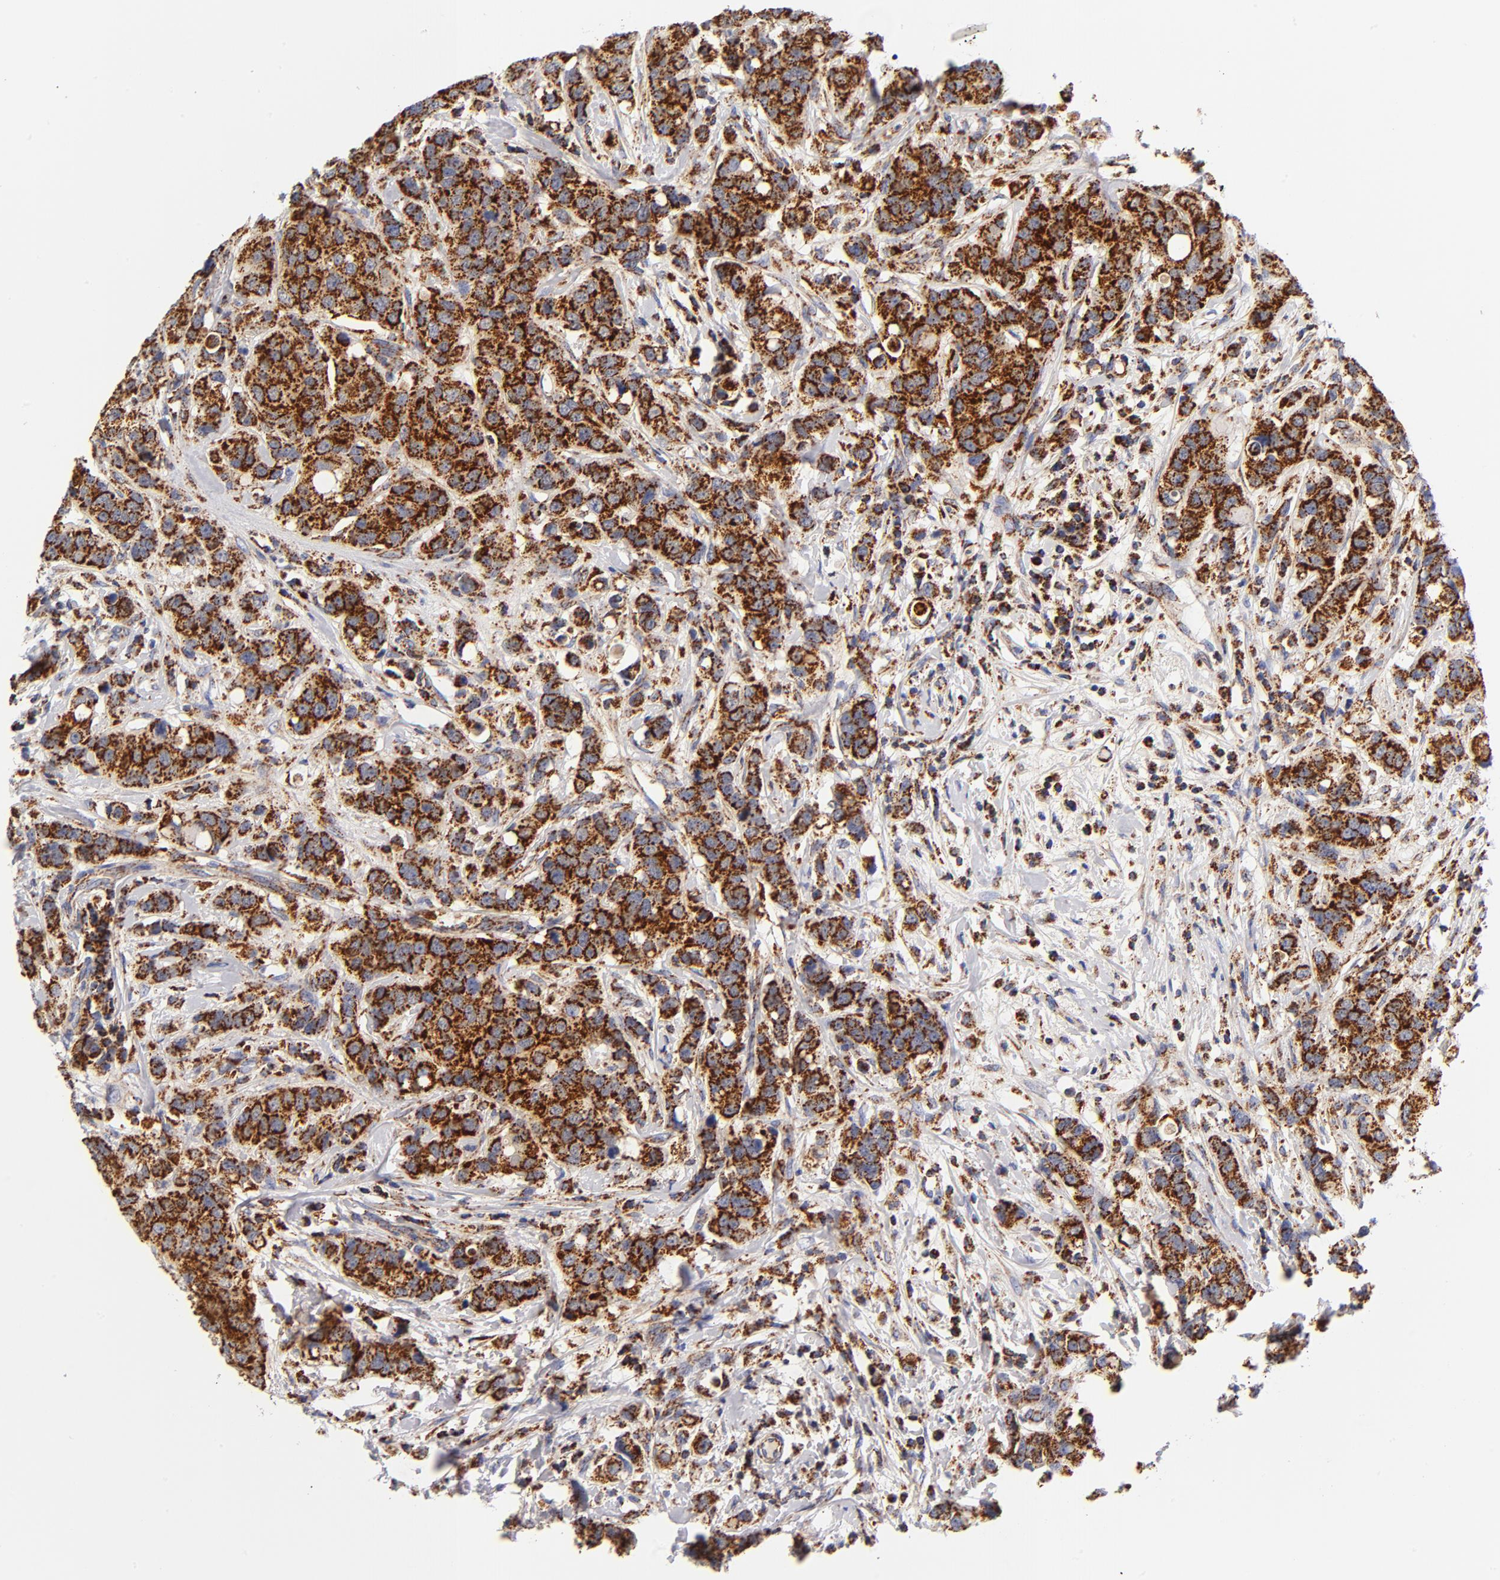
{"staining": {"intensity": "strong", "quantity": ">75%", "location": "cytoplasmic/membranous"}, "tissue": "breast cancer", "cell_type": "Tumor cells", "image_type": "cancer", "snomed": [{"axis": "morphology", "description": "Duct carcinoma"}, {"axis": "topography", "description": "Breast"}], "caption": "Breast cancer (infiltrating ductal carcinoma) was stained to show a protein in brown. There is high levels of strong cytoplasmic/membranous positivity in approximately >75% of tumor cells.", "gene": "ECHS1", "patient": {"sex": "female", "age": 27}}